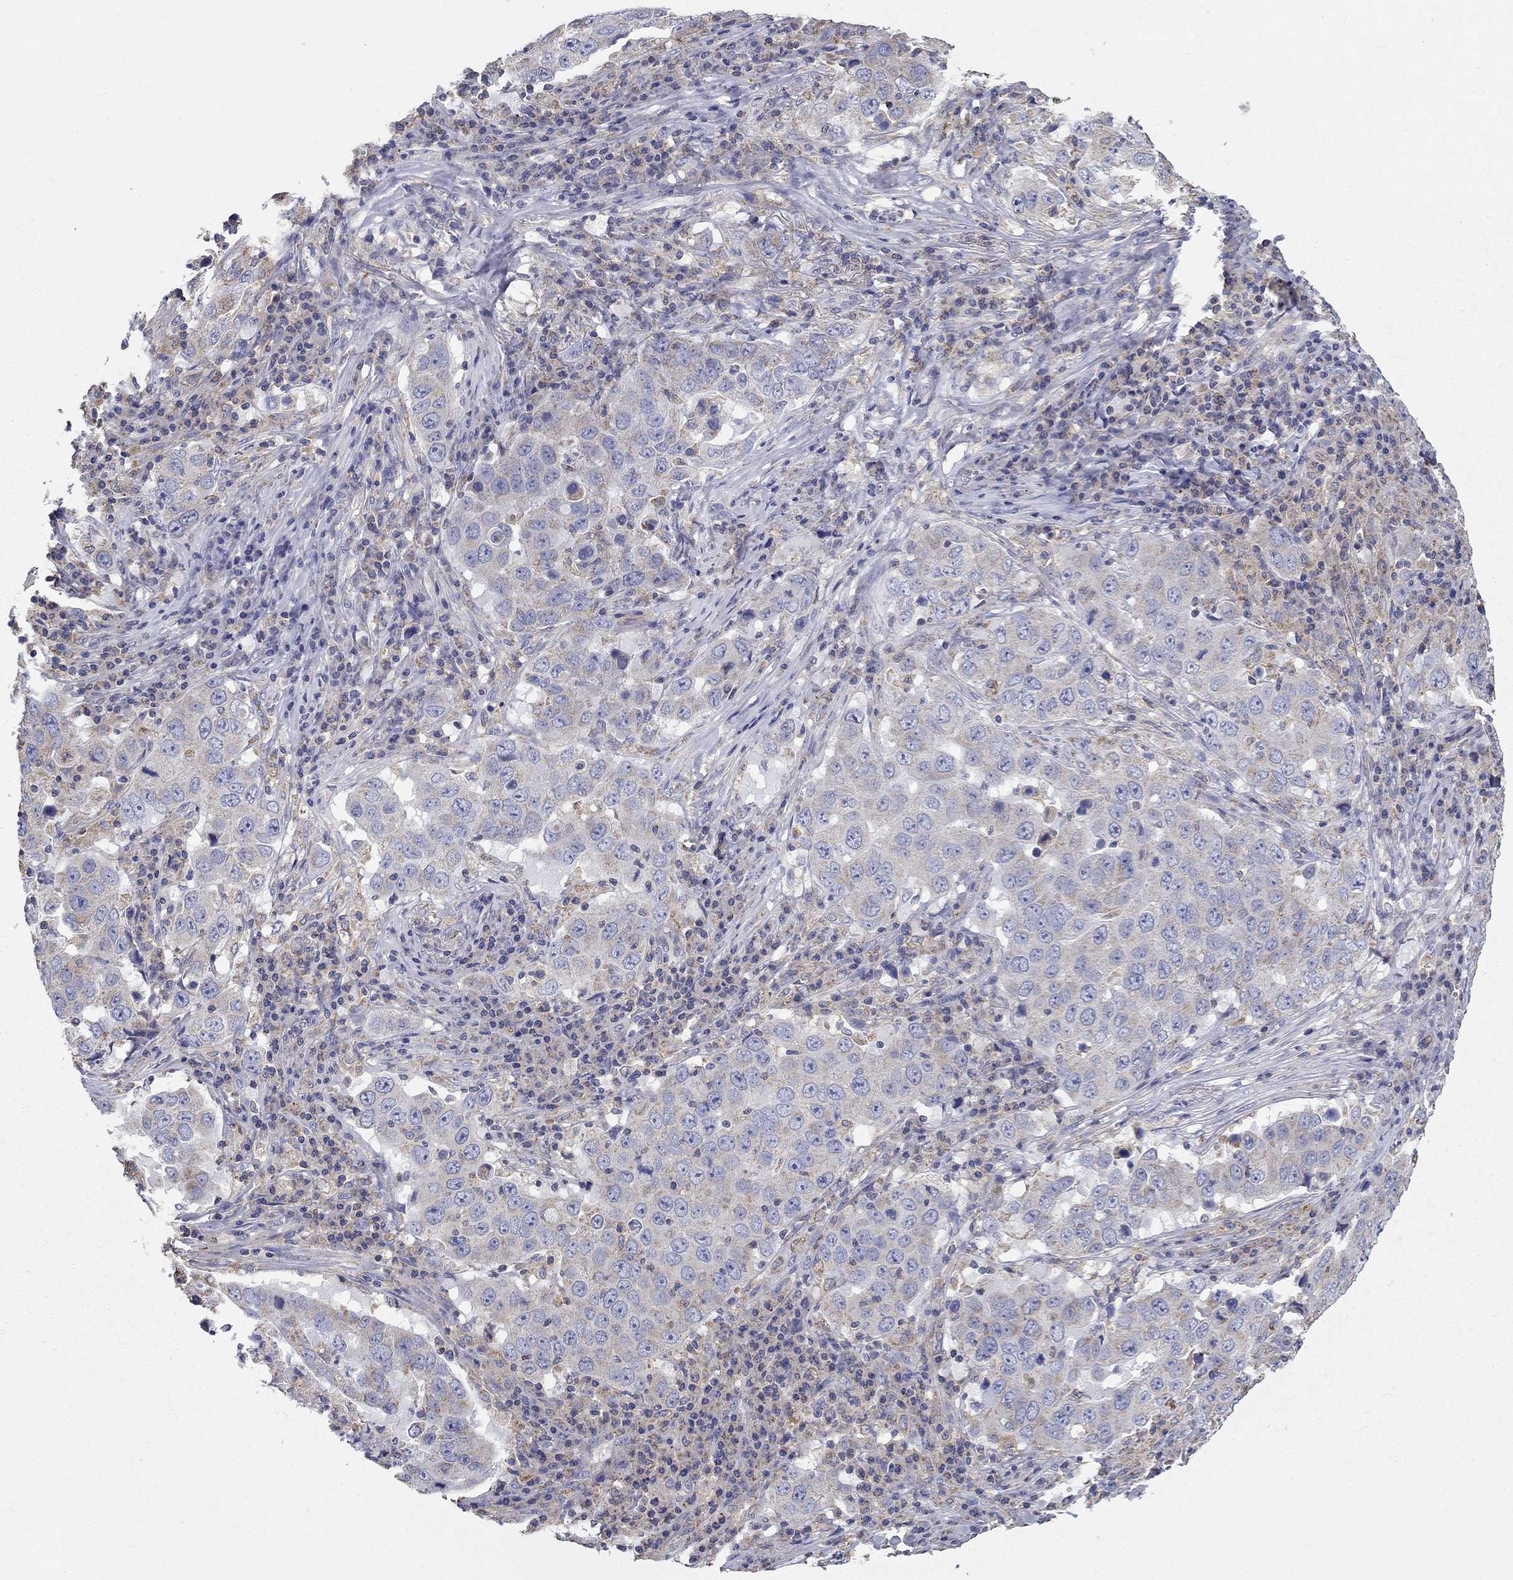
{"staining": {"intensity": "negative", "quantity": "none", "location": "none"}, "tissue": "lung cancer", "cell_type": "Tumor cells", "image_type": "cancer", "snomed": [{"axis": "morphology", "description": "Adenocarcinoma, NOS"}, {"axis": "topography", "description": "Lung"}], "caption": "A high-resolution photomicrograph shows IHC staining of lung cancer (adenocarcinoma), which shows no significant expression in tumor cells.", "gene": "NME5", "patient": {"sex": "male", "age": 73}}